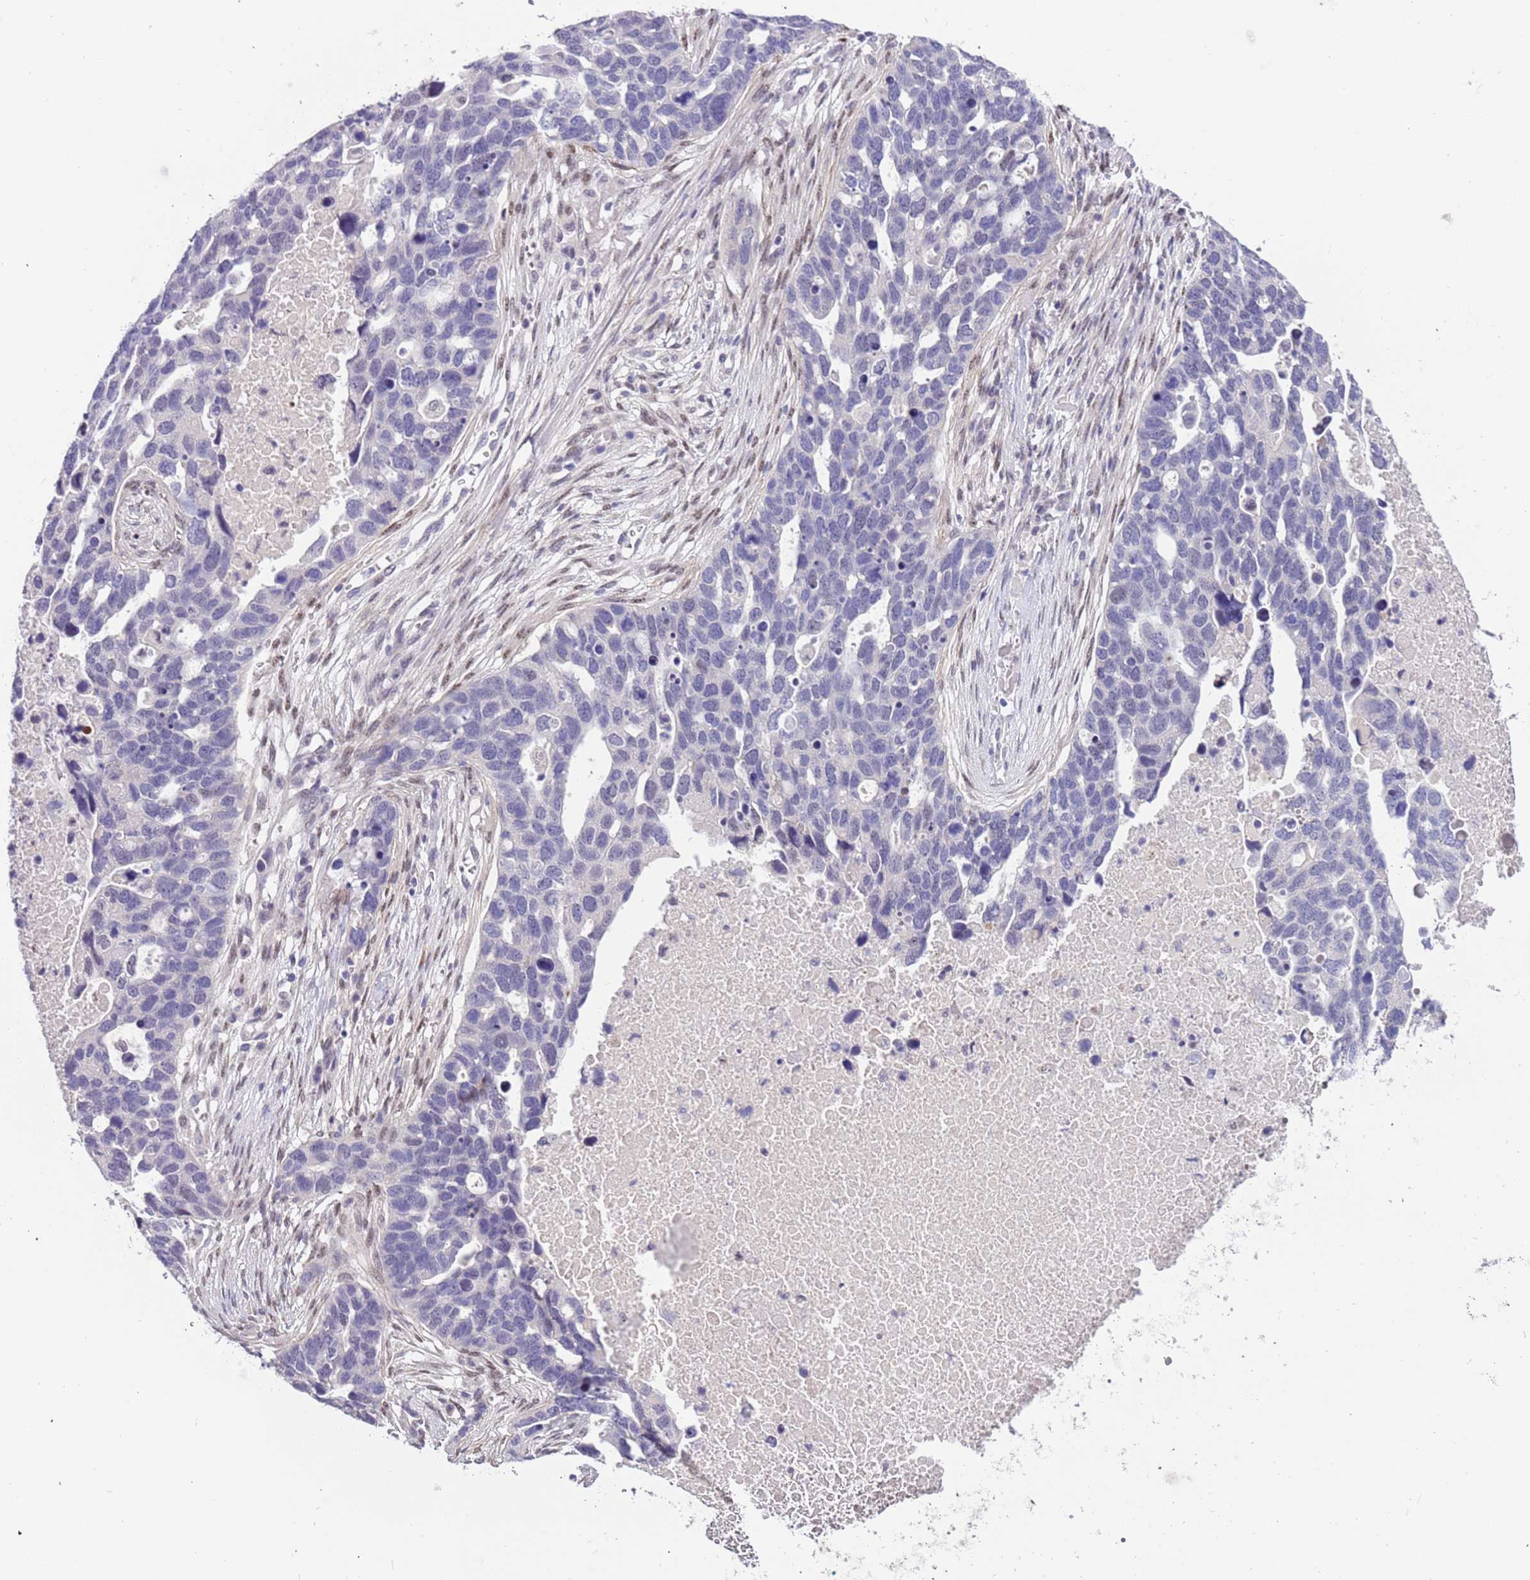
{"staining": {"intensity": "negative", "quantity": "none", "location": "none"}, "tissue": "ovarian cancer", "cell_type": "Tumor cells", "image_type": "cancer", "snomed": [{"axis": "morphology", "description": "Cystadenocarcinoma, serous, NOS"}, {"axis": "topography", "description": "Ovary"}], "caption": "Tumor cells are negative for brown protein staining in ovarian cancer. (Stains: DAB IHC with hematoxylin counter stain, Microscopy: brightfield microscopy at high magnification).", "gene": "PLEKHH1", "patient": {"sex": "female", "age": 54}}